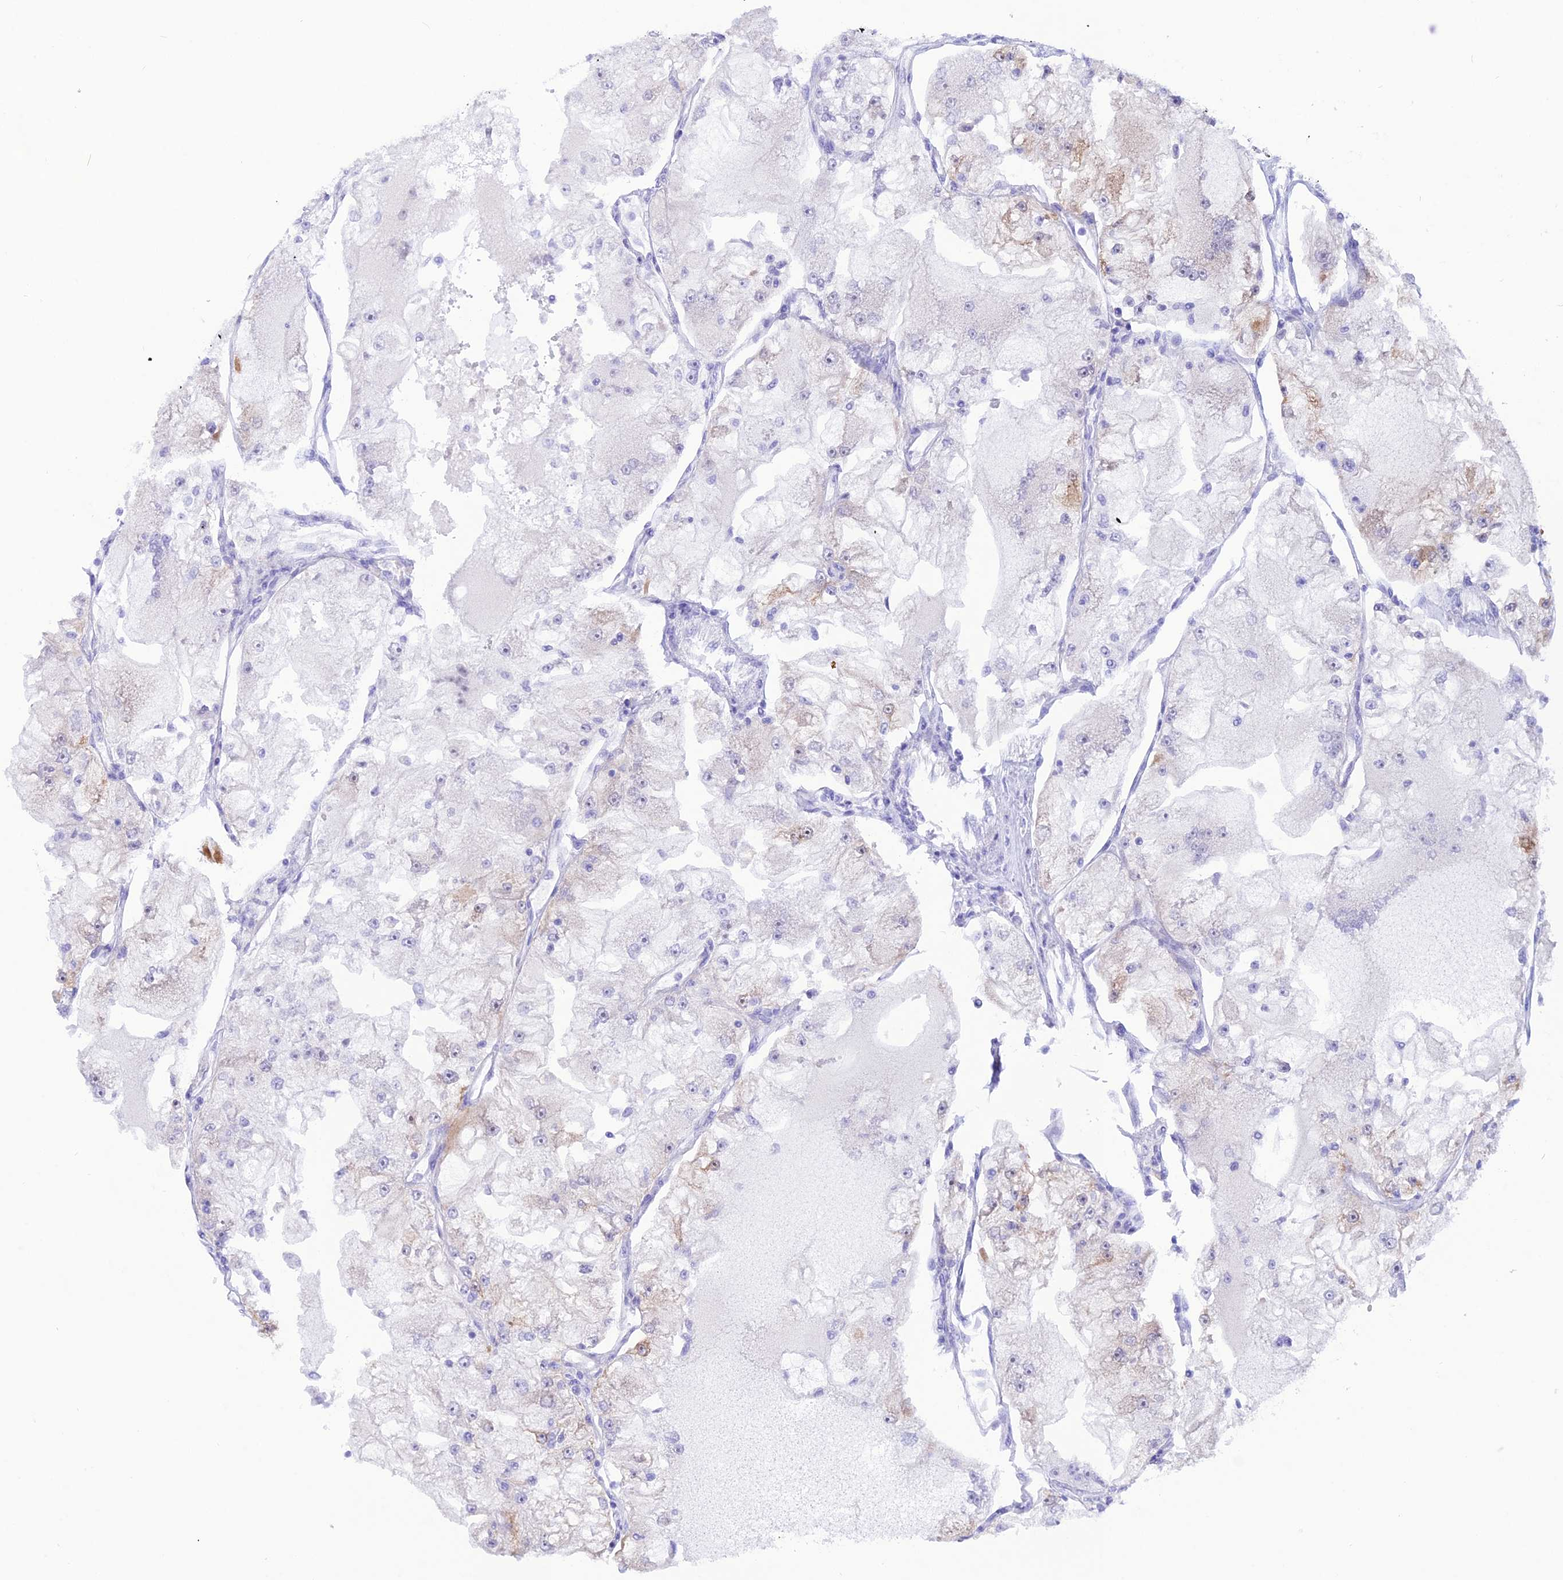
{"staining": {"intensity": "negative", "quantity": "none", "location": "none"}, "tissue": "renal cancer", "cell_type": "Tumor cells", "image_type": "cancer", "snomed": [{"axis": "morphology", "description": "Adenocarcinoma, NOS"}, {"axis": "topography", "description": "Kidney"}], "caption": "High power microscopy micrograph of an IHC micrograph of renal cancer, revealing no significant expression in tumor cells.", "gene": "GLYATL1", "patient": {"sex": "female", "age": 72}}